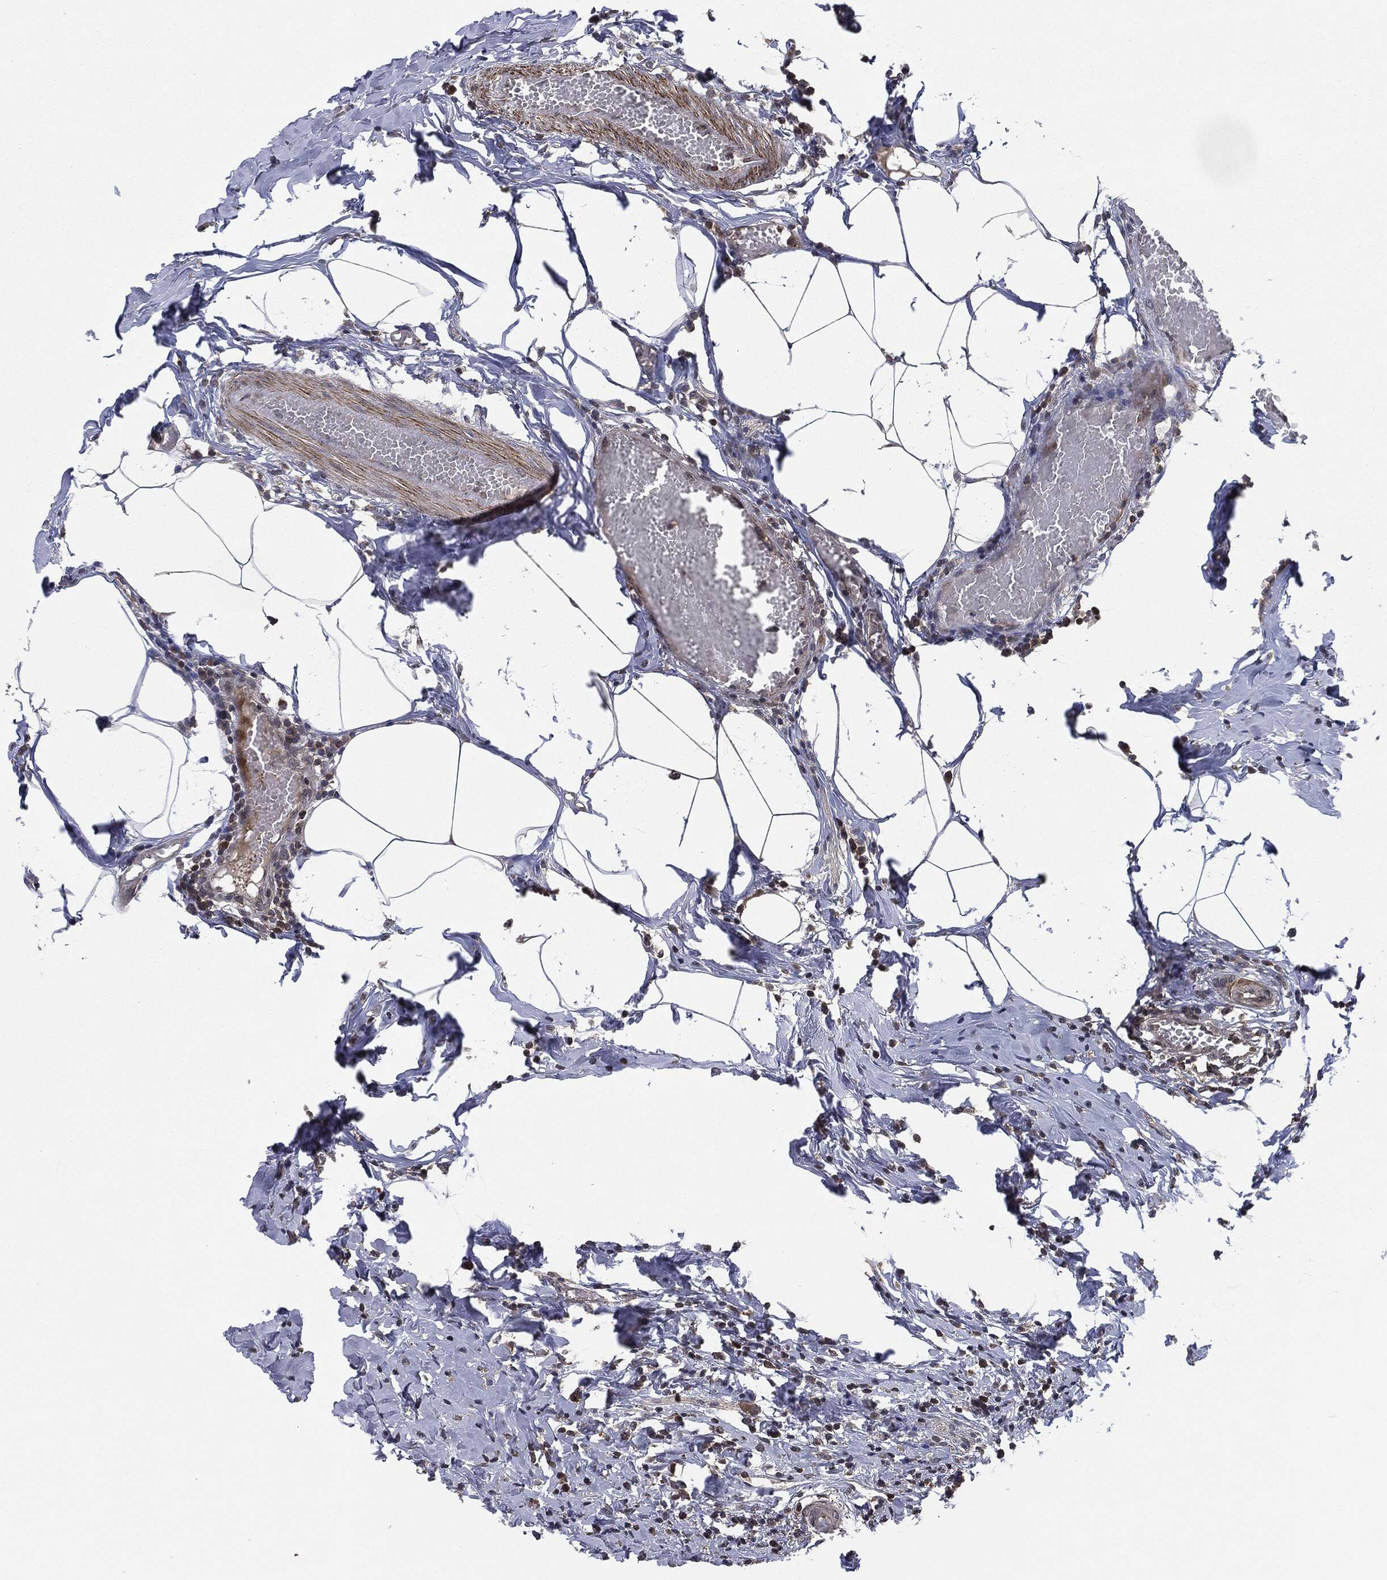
{"staining": {"intensity": "strong", "quantity": "<25%", "location": "cytoplasmic/membranous"}, "tissue": "appendix", "cell_type": "Glandular cells", "image_type": "normal", "snomed": [{"axis": "morphology", "description": "Normal tissue, NOS"}, {"axis": "topography", "description": "Appendix"}], "caption": "A brown stain labels strong cytoplasmic/membranous expression of a protein in glandular cells of benign appendix.", "gene": "UBR1", "patient": {"sex": "female", "age": 40}}